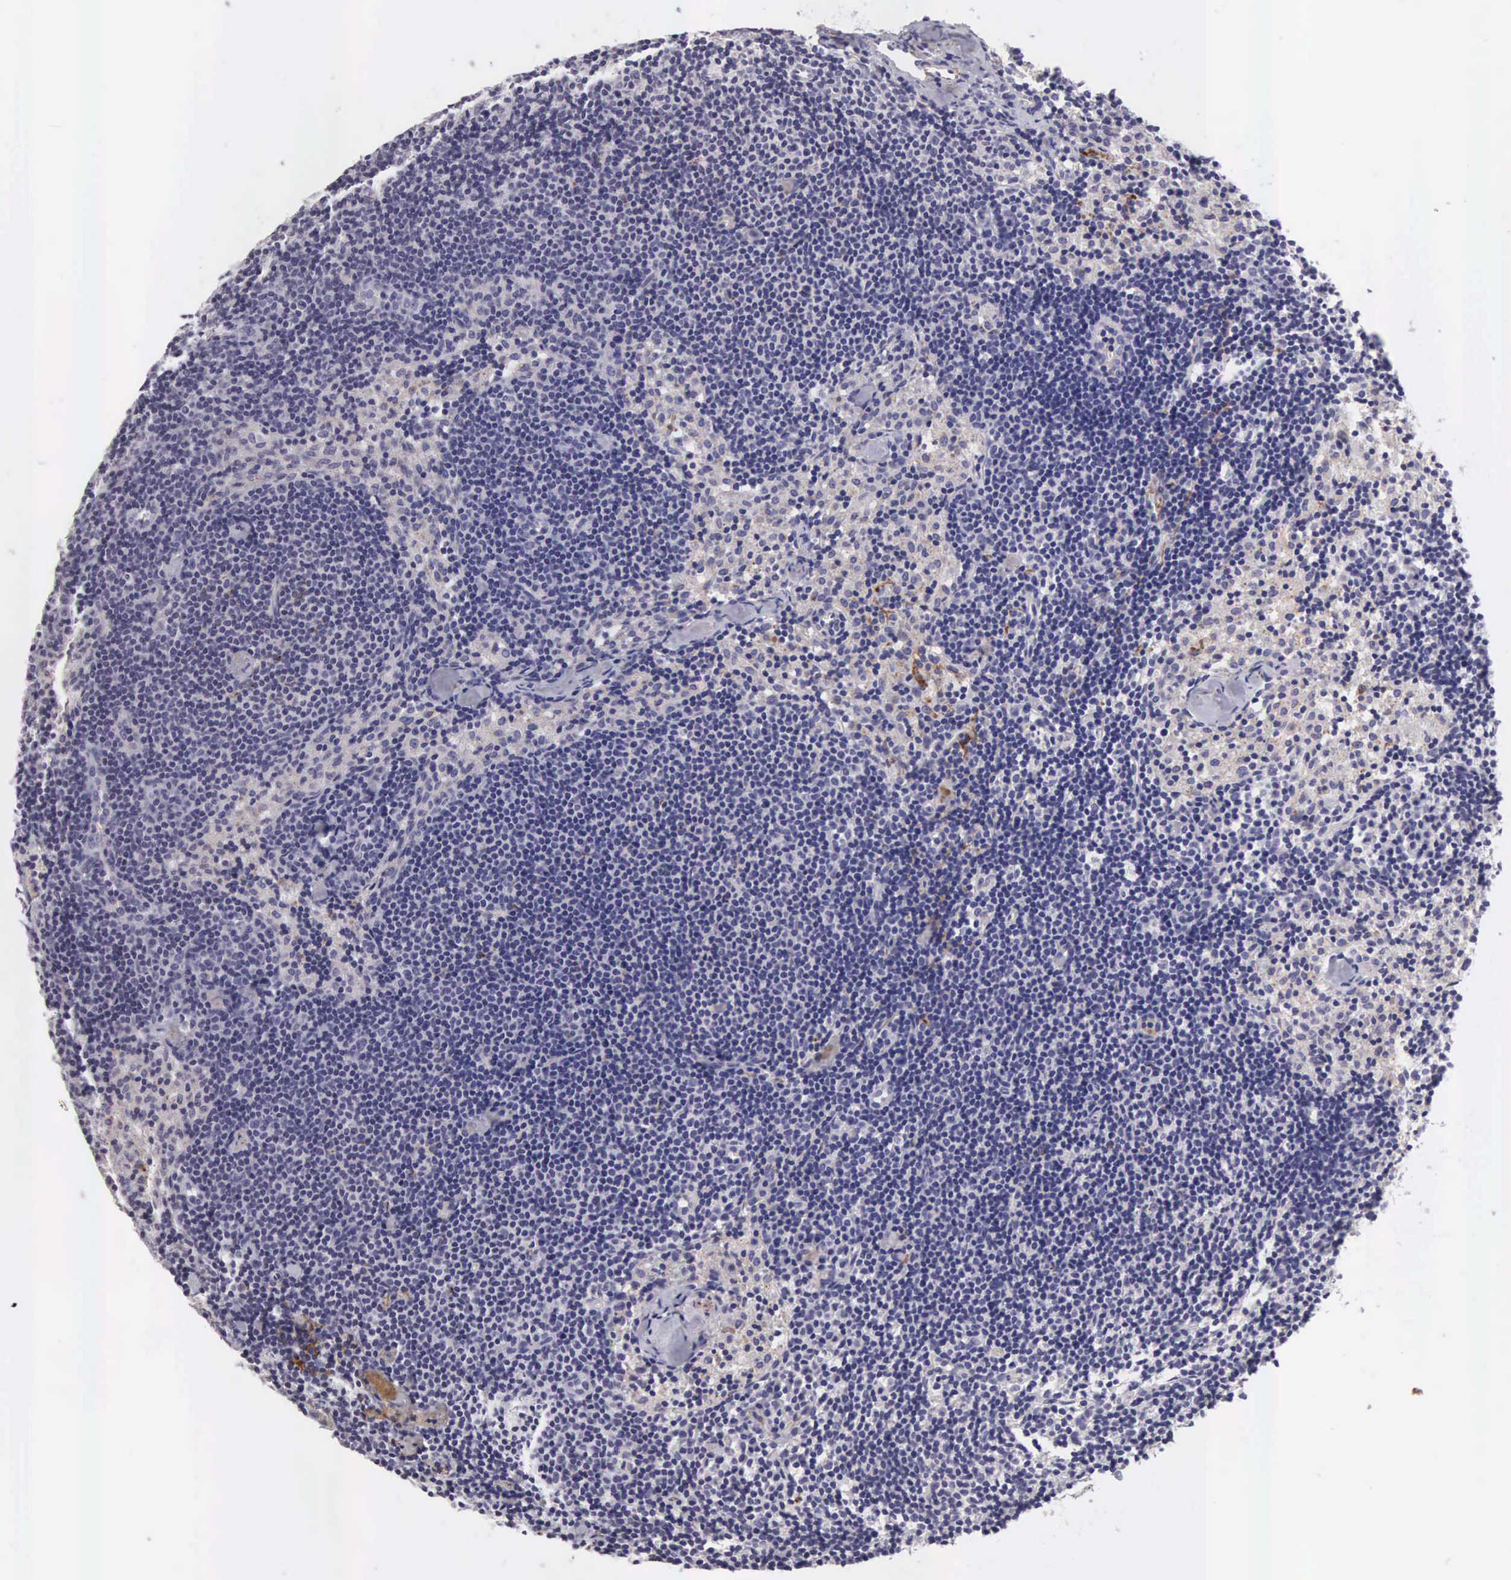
{"staining": {"intensity": "negative", "quantity": "none", "location": "none"}, "tissue": "lymph node", "cell_type": "Germinal center cells", "image_type": "normal", "snomed": [{"axis": "morphology", "description": "Normal tissue, NOS"}, {"axis": "topography", "description": "Lymph node"}], "caption": "The photomicrograph displays no significant positivity in germinal center cells of lymph node.", "gene": "CLU", "patient": {"sex": "female", "age": 35}}